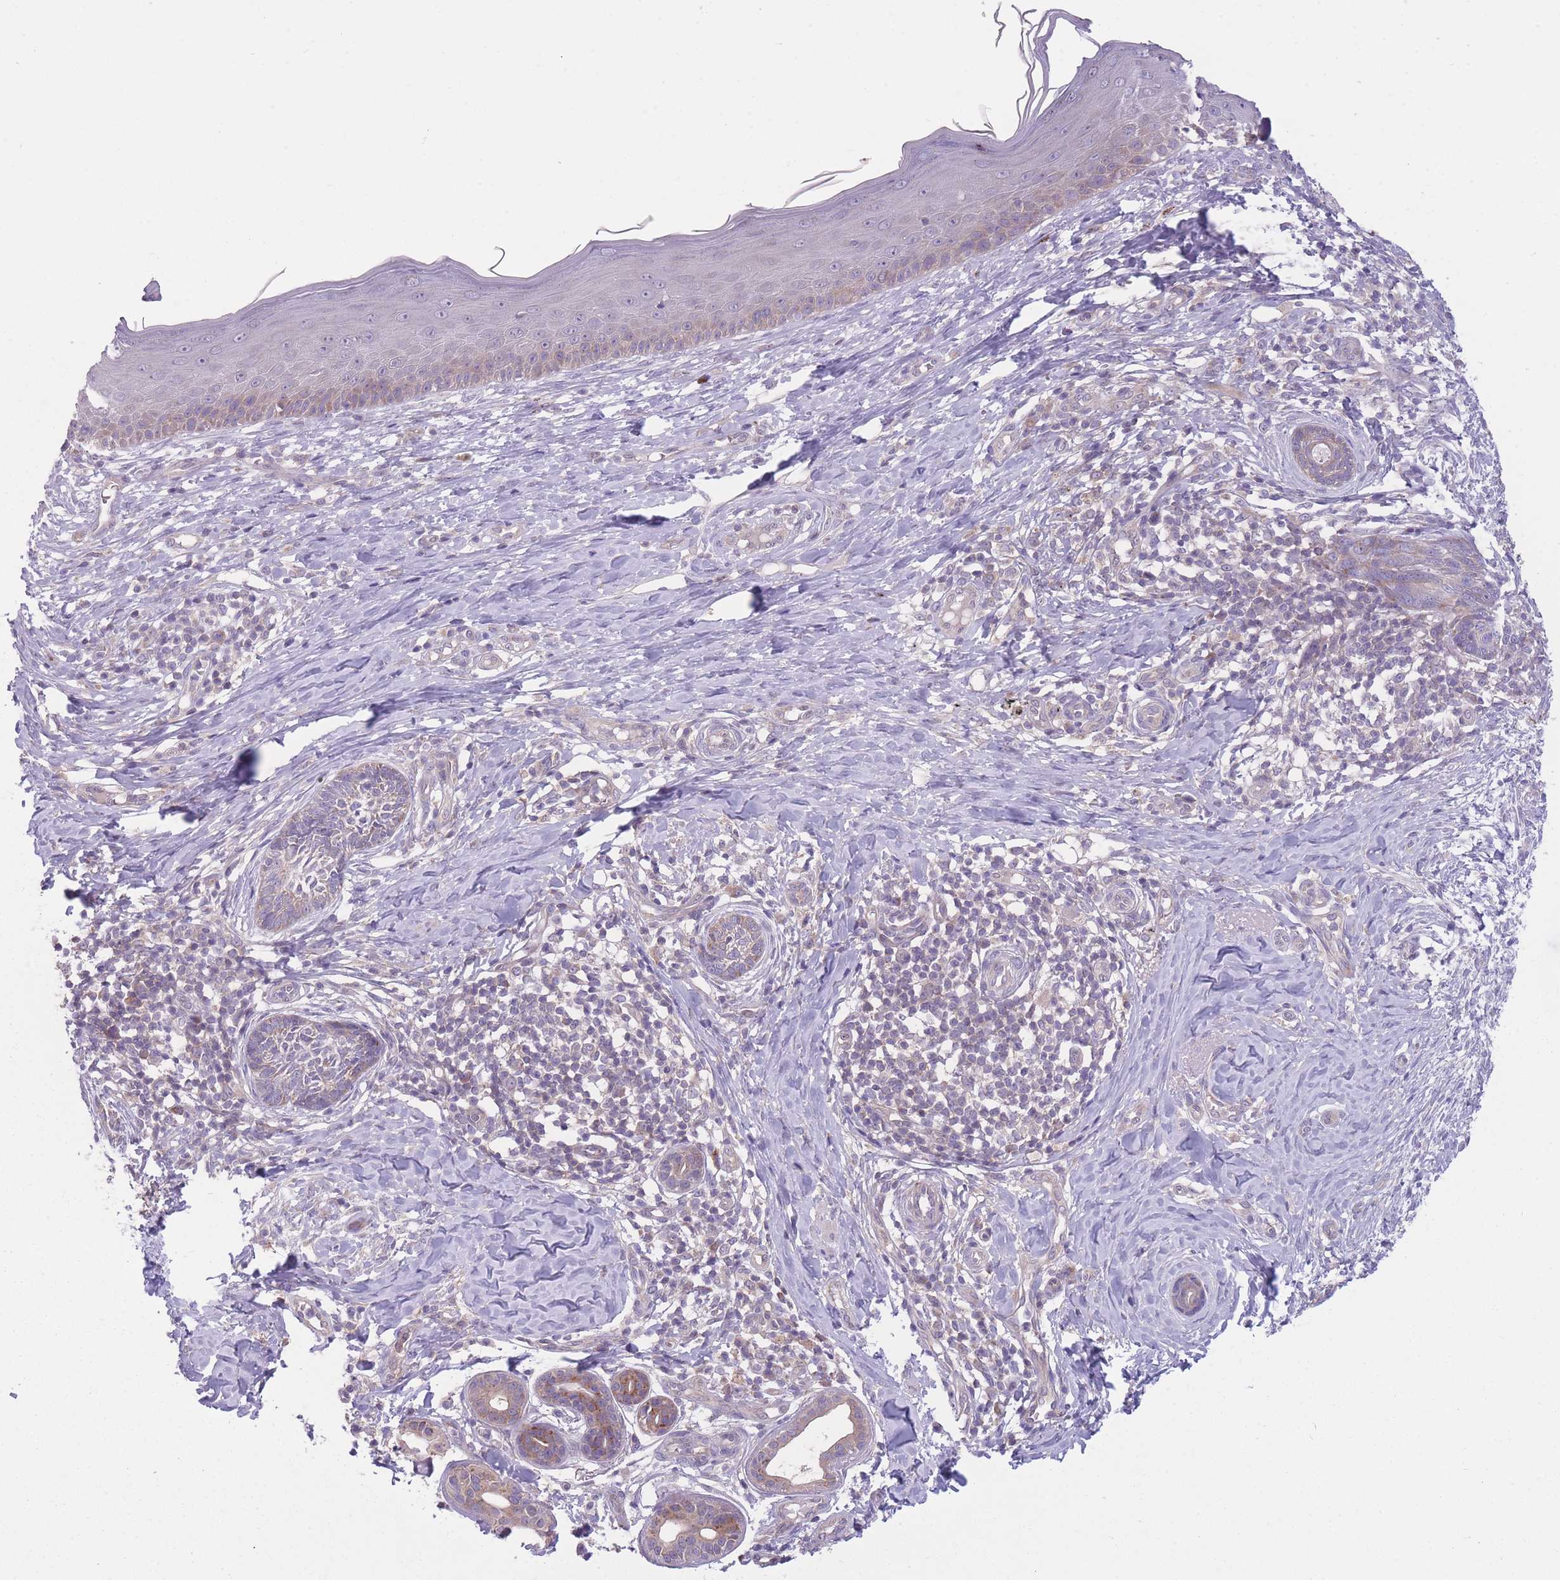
{"staining": {"intensity": "moderate", "quantity": "<25%", "location": "cytoplasmic/membranous"}, "tissue": "skin cancer", "cell_type": "Tumor cells", "image_type": "cancer", "snomed": [{"axis": "morphology", "description": "Basal cell carcinoma"}, {"axis": "topography", "description": "Skin"}], "caption": "IHC (DAB (3,3'-diaminobenzidine)) staining of human skin basal cell carcinoma shows moderate cytoplasmic/membranous protein positivity in about <25% of tumor cells.", "gene": "CCT6B", "patient": {"sex": "male", "age": 73}}